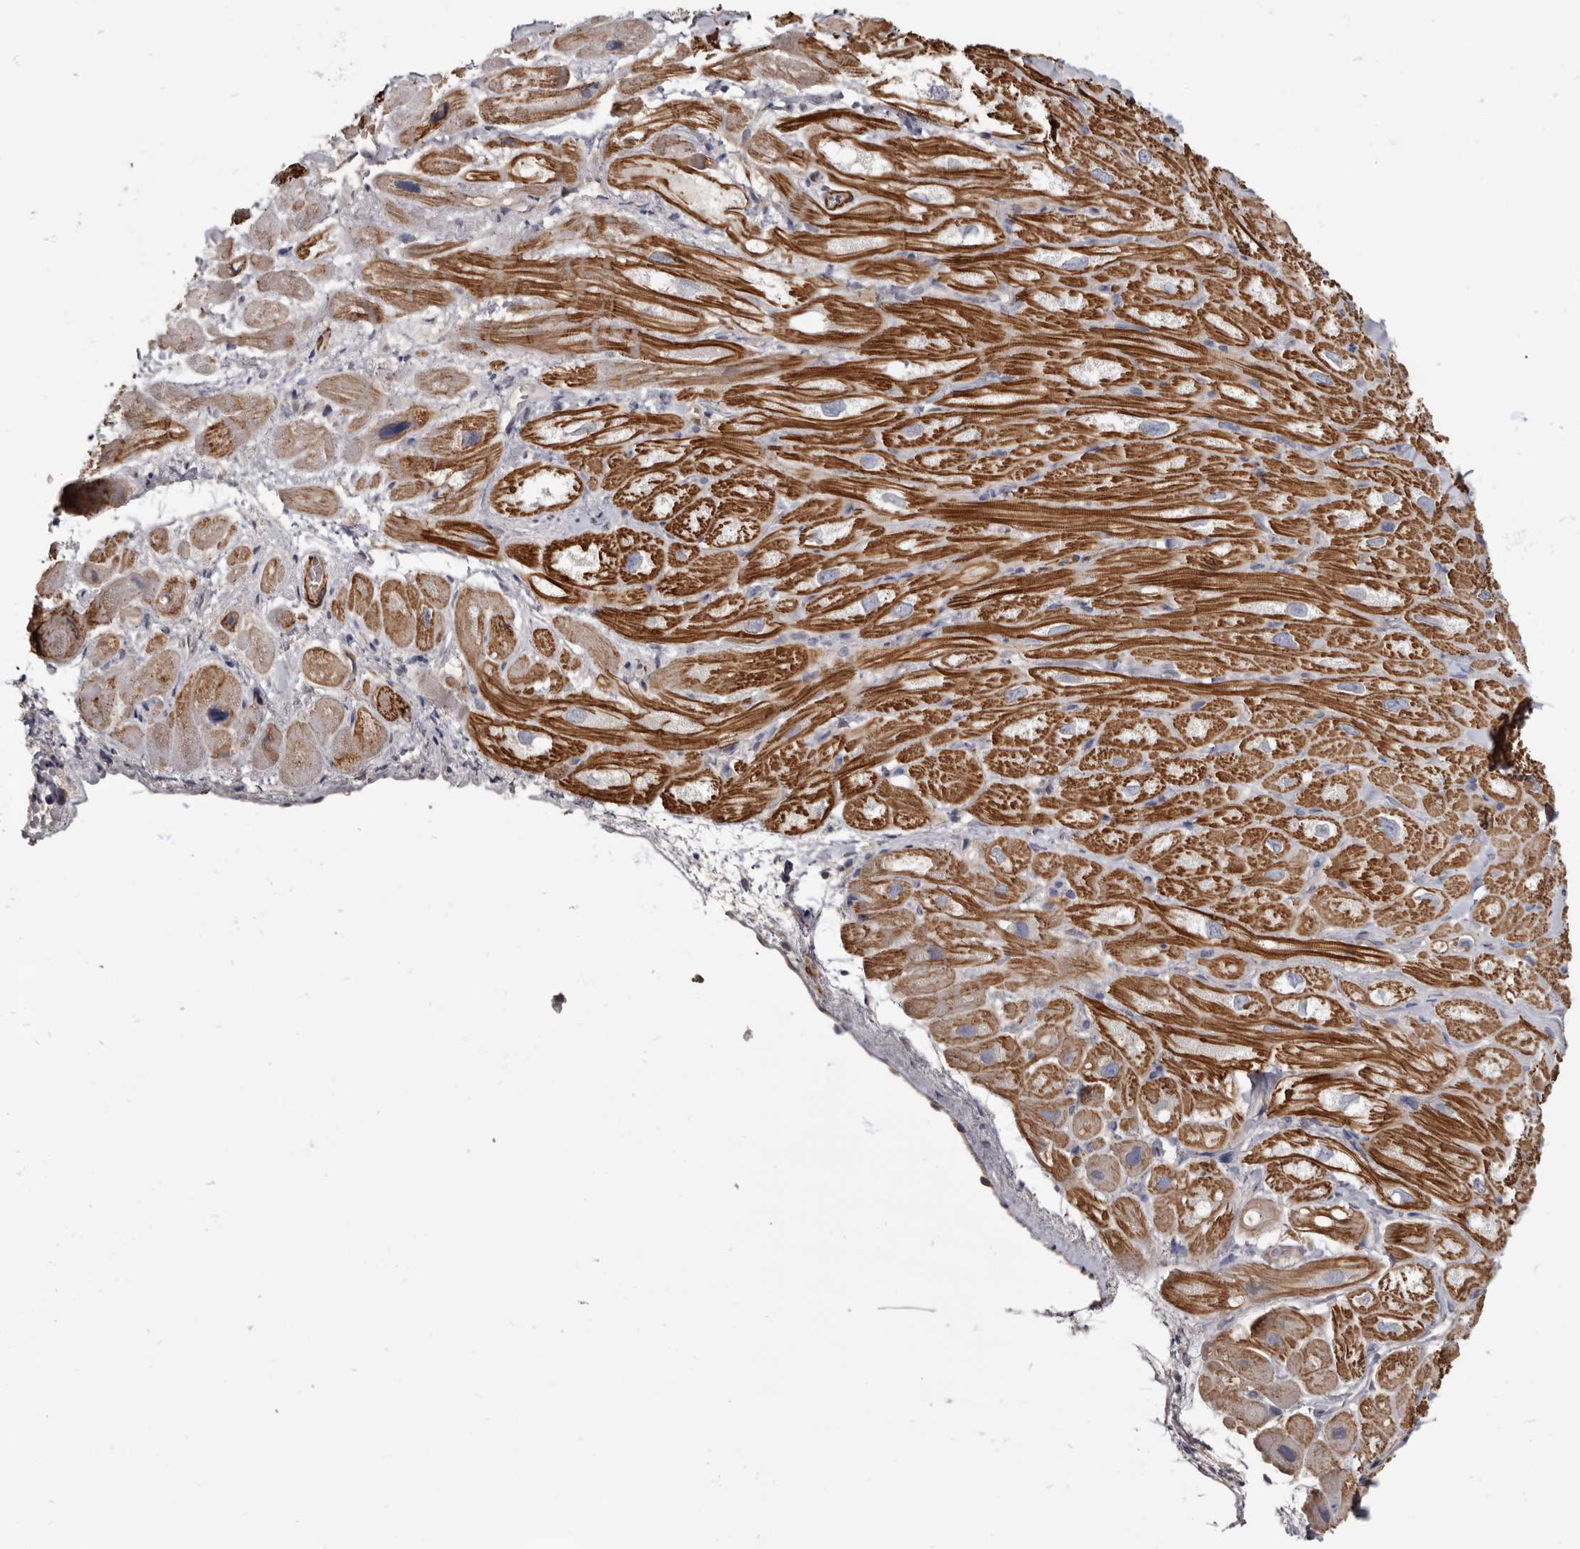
{"staining": {"intensity": "strong", "quantity": "25%-75%", "location": "cytoplasmic/membranous"}, "tissue": "heart muscle", "cell_type": "Cardiomyocytes", "image_type": "normal", "snomed": [{"axis": "morphology", "description": "Normal tissue, NOS"}, {"axis": "topography", "description": "Heart"}], "caption": "The immunohistochemical stain shows strong cytoplasmic/membranous staining in cardiomyocytes of normal heart muscle.", "gene": "CGN", "patient": {"sex": "male", "age": 49}}